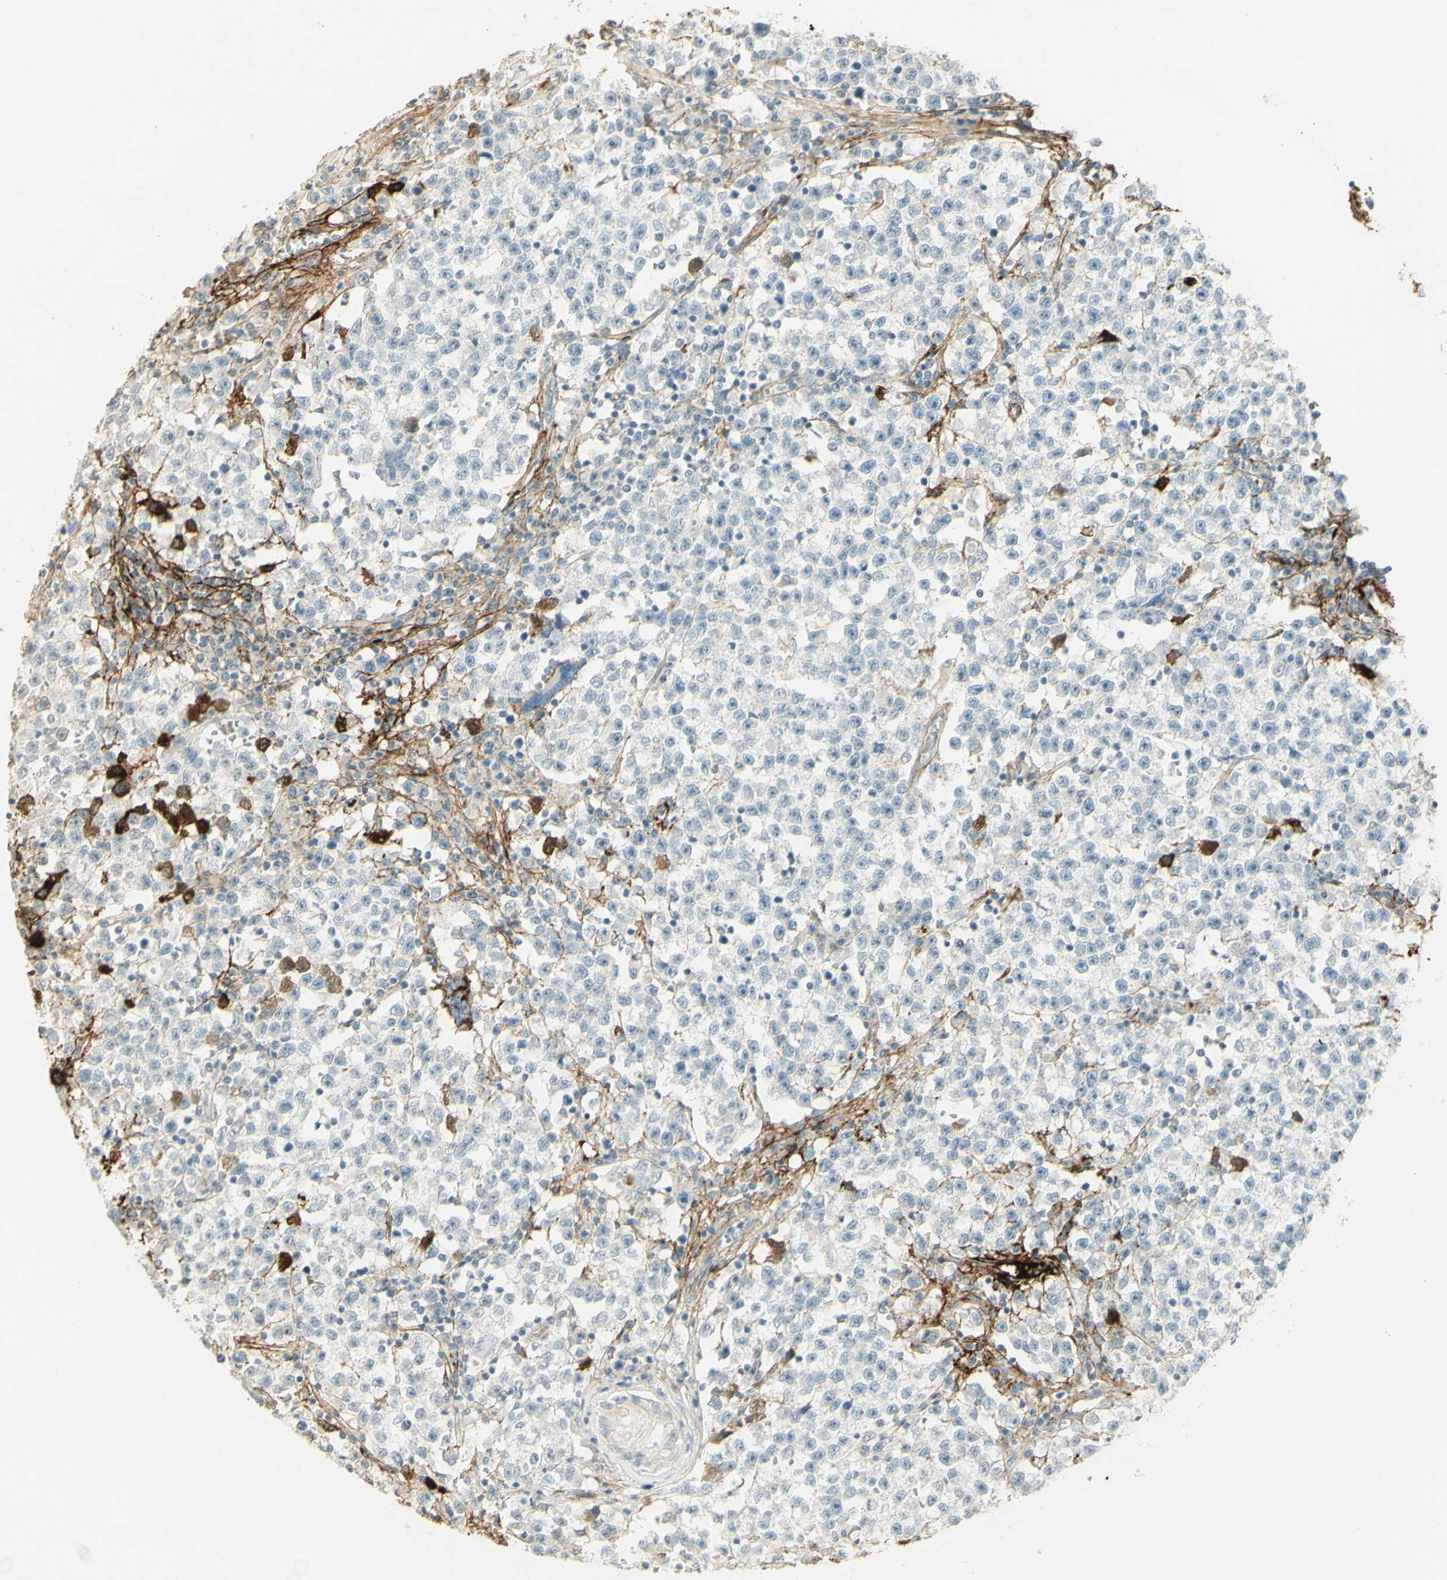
{"staining": {"intensity": "strong", "quantity": "<25%", "location": "cytoplasmic/membranous"}, "tissue": "testis cancer", "cell_type": "Tumor cells", "image_type": "cancer", "snomed": [{"axis": "morphology", "description": "Seminoma, NOS"}, {"axis": "topography", "description": "Testis"}], "caption": "Testis cancer (seminoma) stained for a protein (brown) reveals strong cytoplasmic/membranous positive staining in approximately <25% of tumor cells.", "gene": "TNN", "patient": {"sex": "male", "age": 22}}